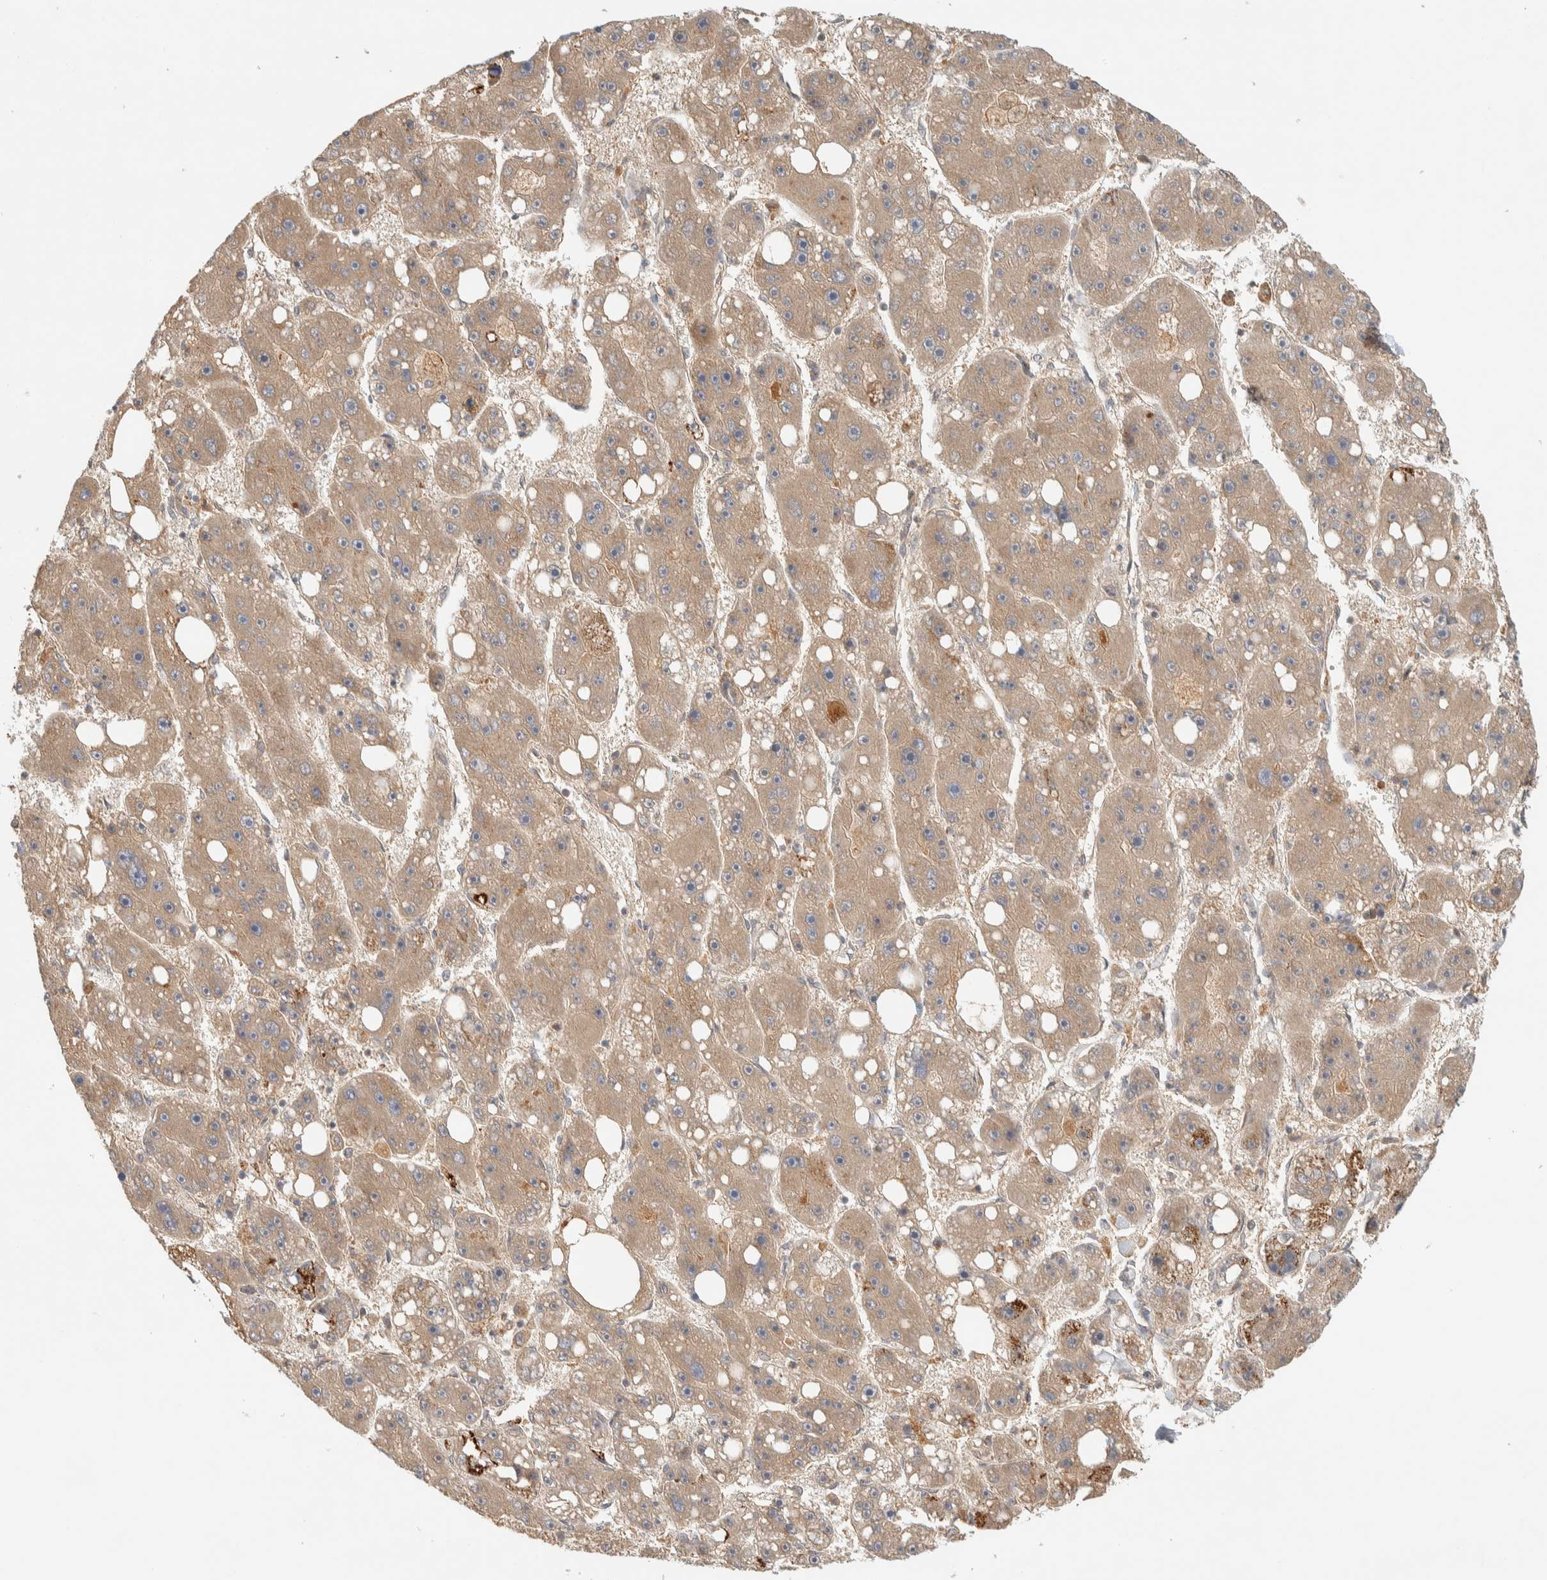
{"staining": {"intensity": "weak", "quantity": ">75%", "location": "cytoplasmic/membranous"}, "tissue": "liver cancer", "cell_type": "Tumor cells", "image_type": "cancer", "snomed": [{"axis": "morphology", "description": "Carcinoma, Hepatocellular, NOS"}, {"axis": "topography", "description": "Liver"}], "caption": "Protein expression analysis of hepatocellular carcinoma (liver) exhibits weak cytoplasmic/membranous positivity in approximately >75% of tumor cells.", "gene": "FAM167A", "patient": {"sex": "female", "age": 61}}